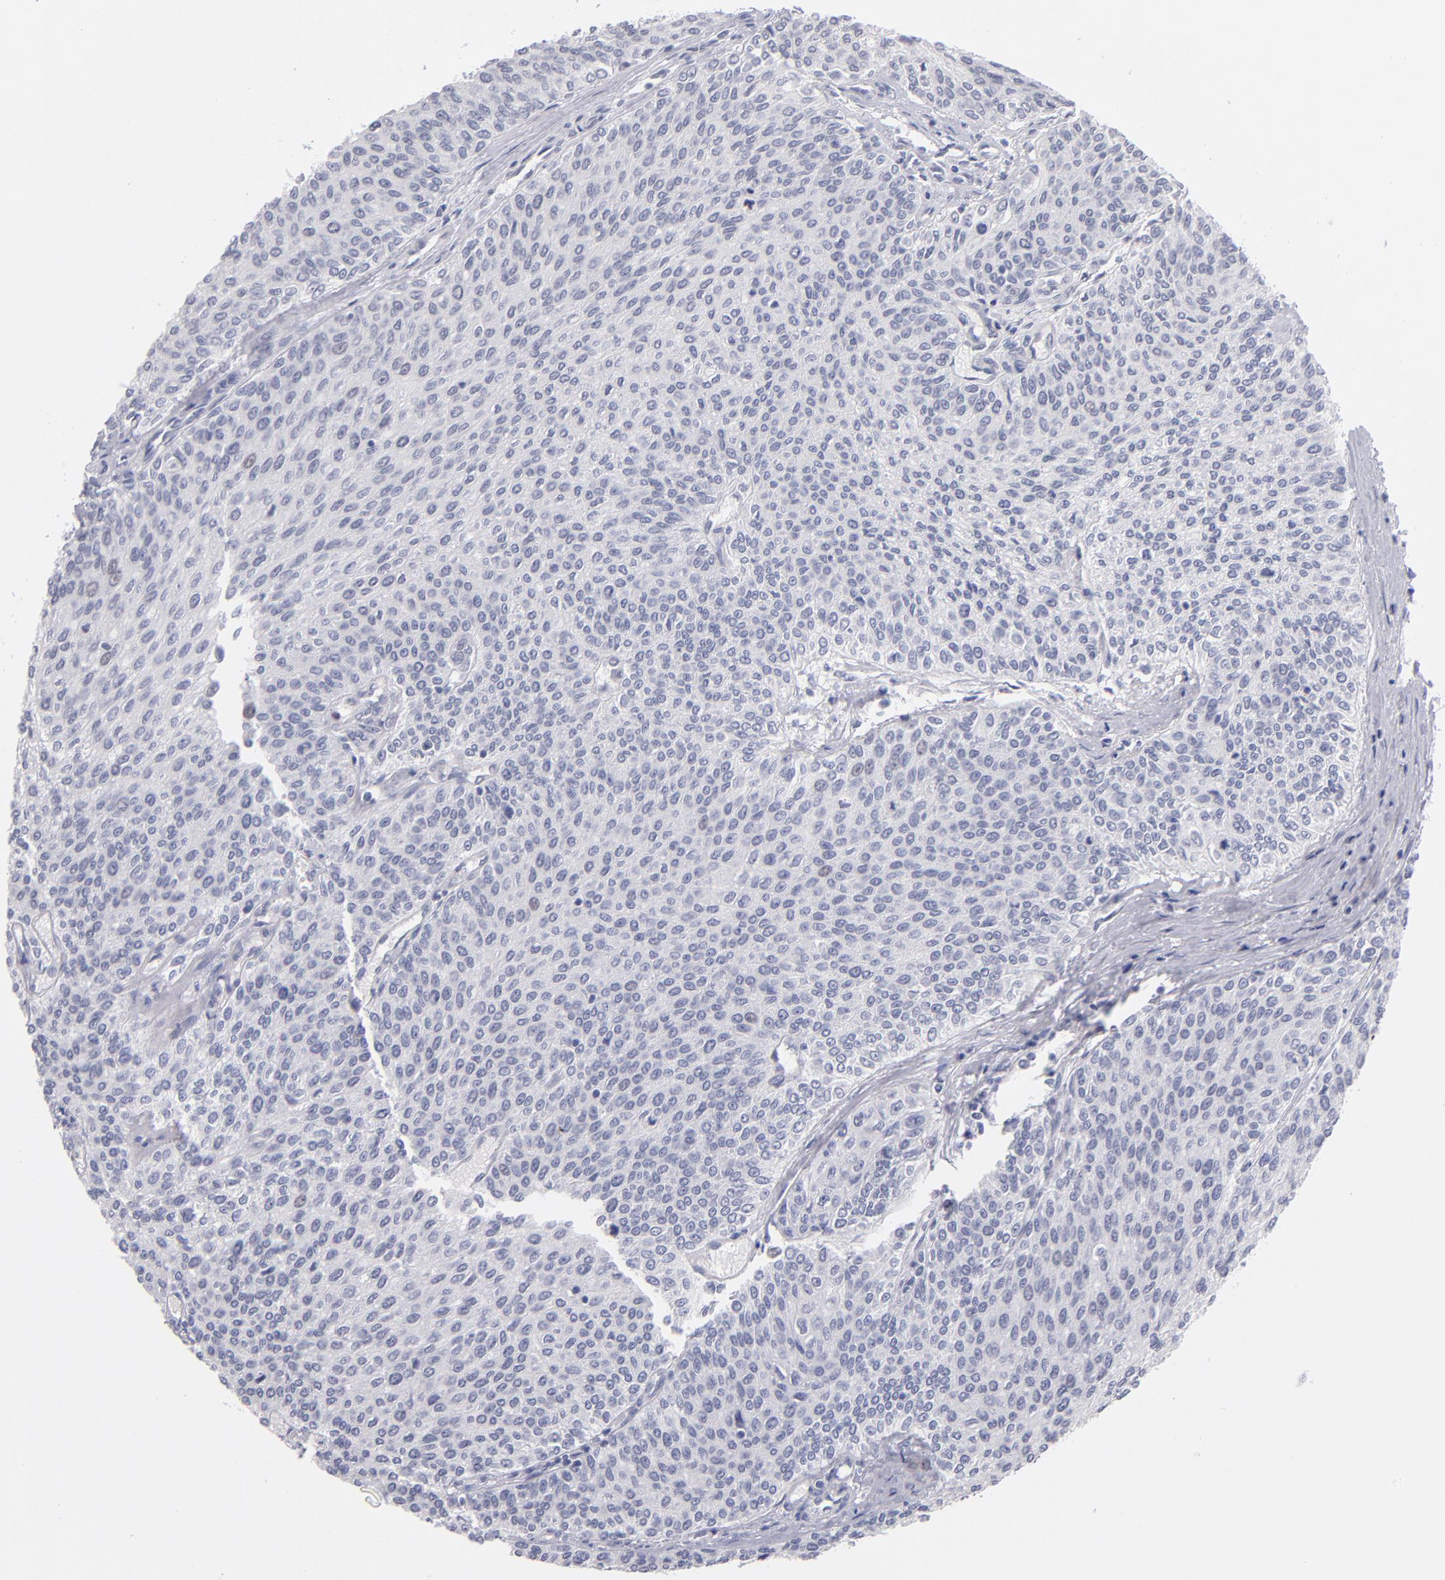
{"staining": {"intensity": "negative", "quantity": "none", "location": "none"}, "tissue": "urothelial cancer", "cell_type": "Tumor cells", "image_type": "cancer", "snomed": [{"axis": "morphology", "description": "Urothelial carcinoma, Low grade"}, {"axis": "topography", "description": "Urinary bladder"}], "caption": "High power microscopy histopathology image of an immunohistochemistry histopathology image of low-grade urothelial carcinoma, revealing no significant staining in tumor cells.", "gene": "TEX11", "patient": {"sex": "female", "age": 73}}